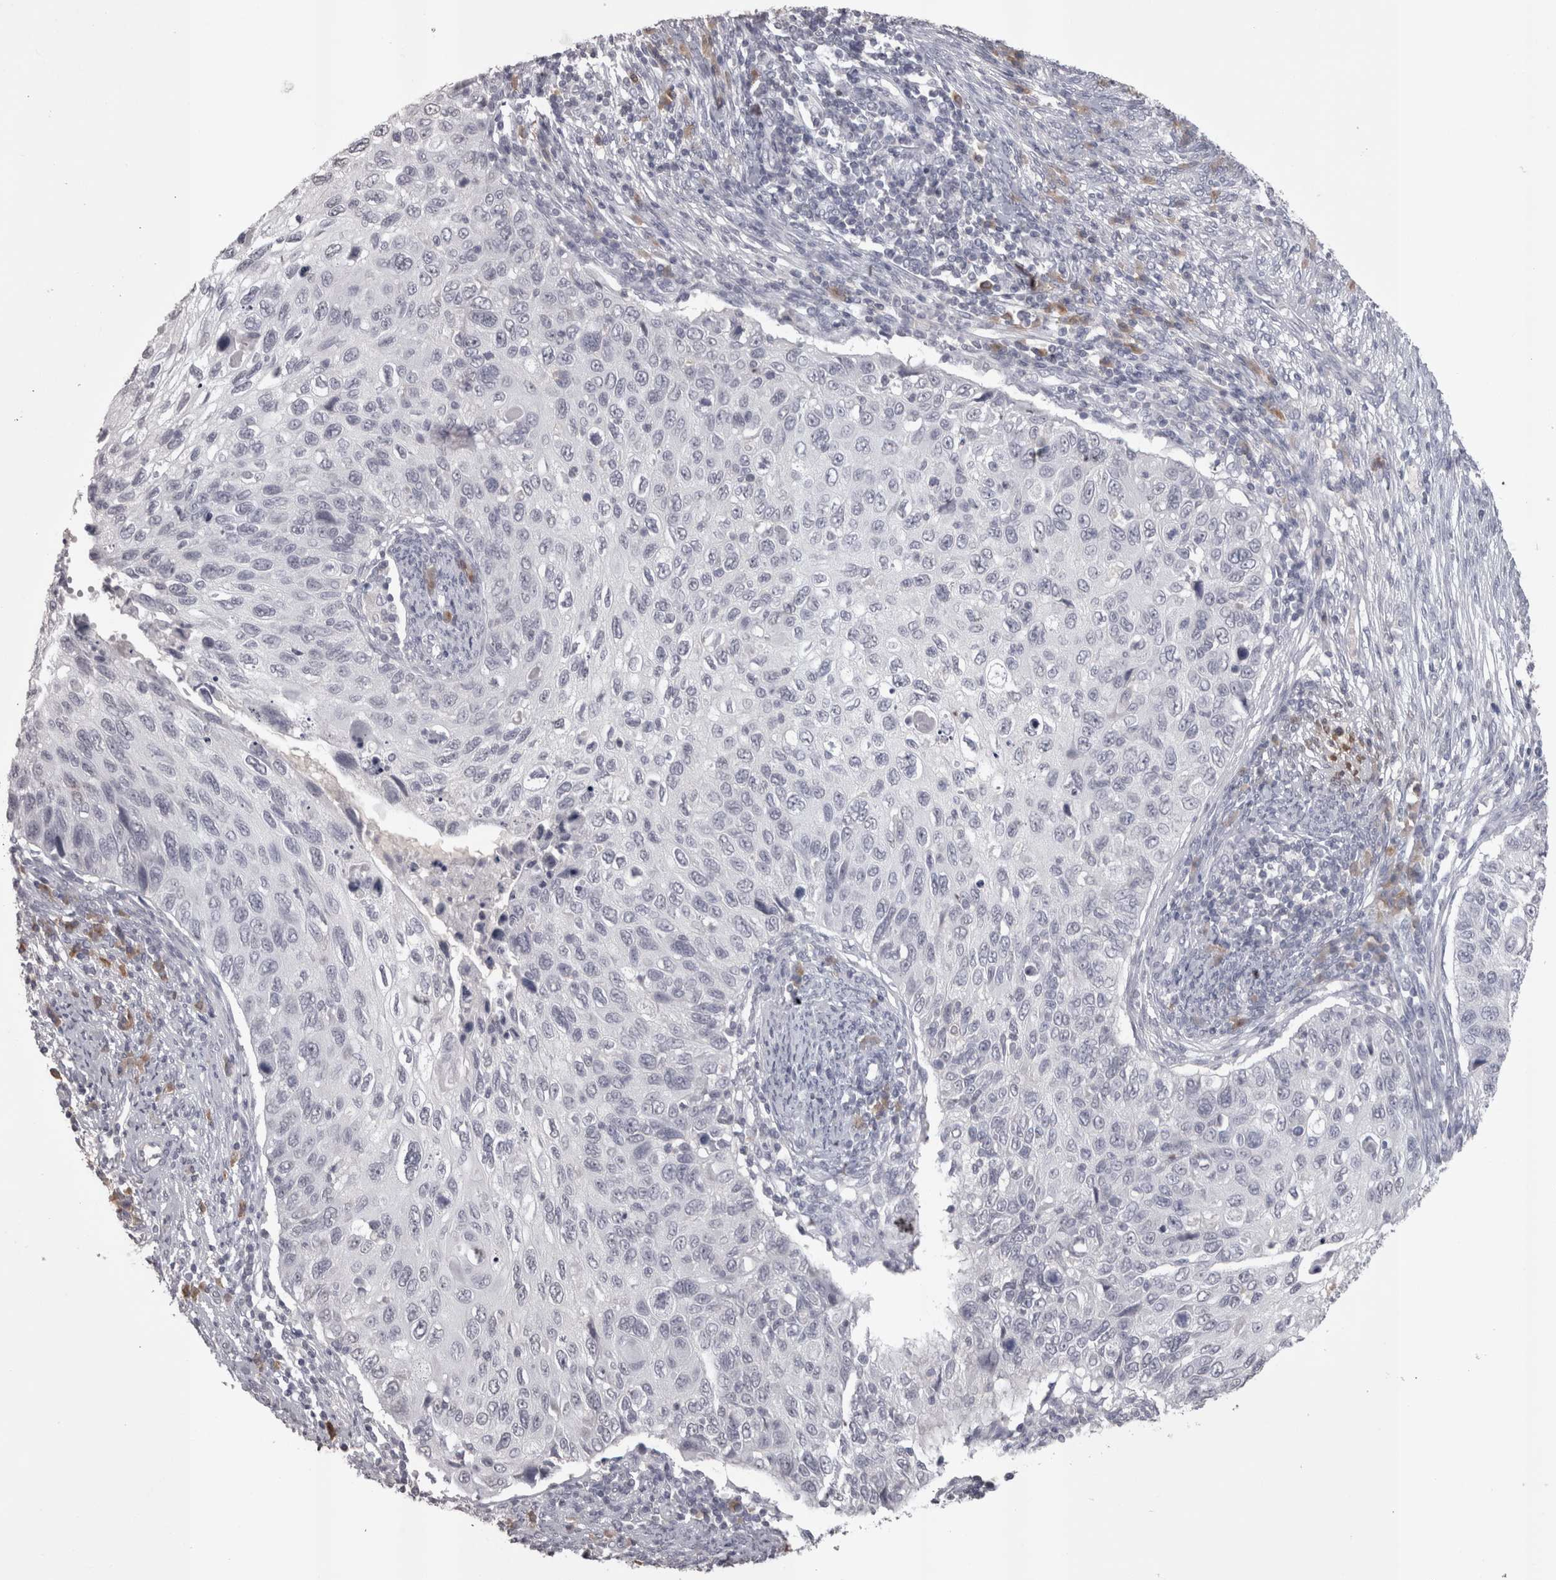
{"staining": {"intensity": "negative", "quantity": "none", "location": "none"}, "tissue": "cervical cancer", "cell_type": "Tumor cells", "image_type": "cancer", "snomed": [{"axis": "morphology", "description": "Squamous cell carcinoma, NOS"}, {"axis": "topography", "description": "Cervix"}], "caption": "Immunohistochemistry (IHC) of human cervical cancer (squamous cell carcinoma) displays no positivity in tumor cells.", "gene": "LAX1", "patient": {"sex": "female", "age": 70}}